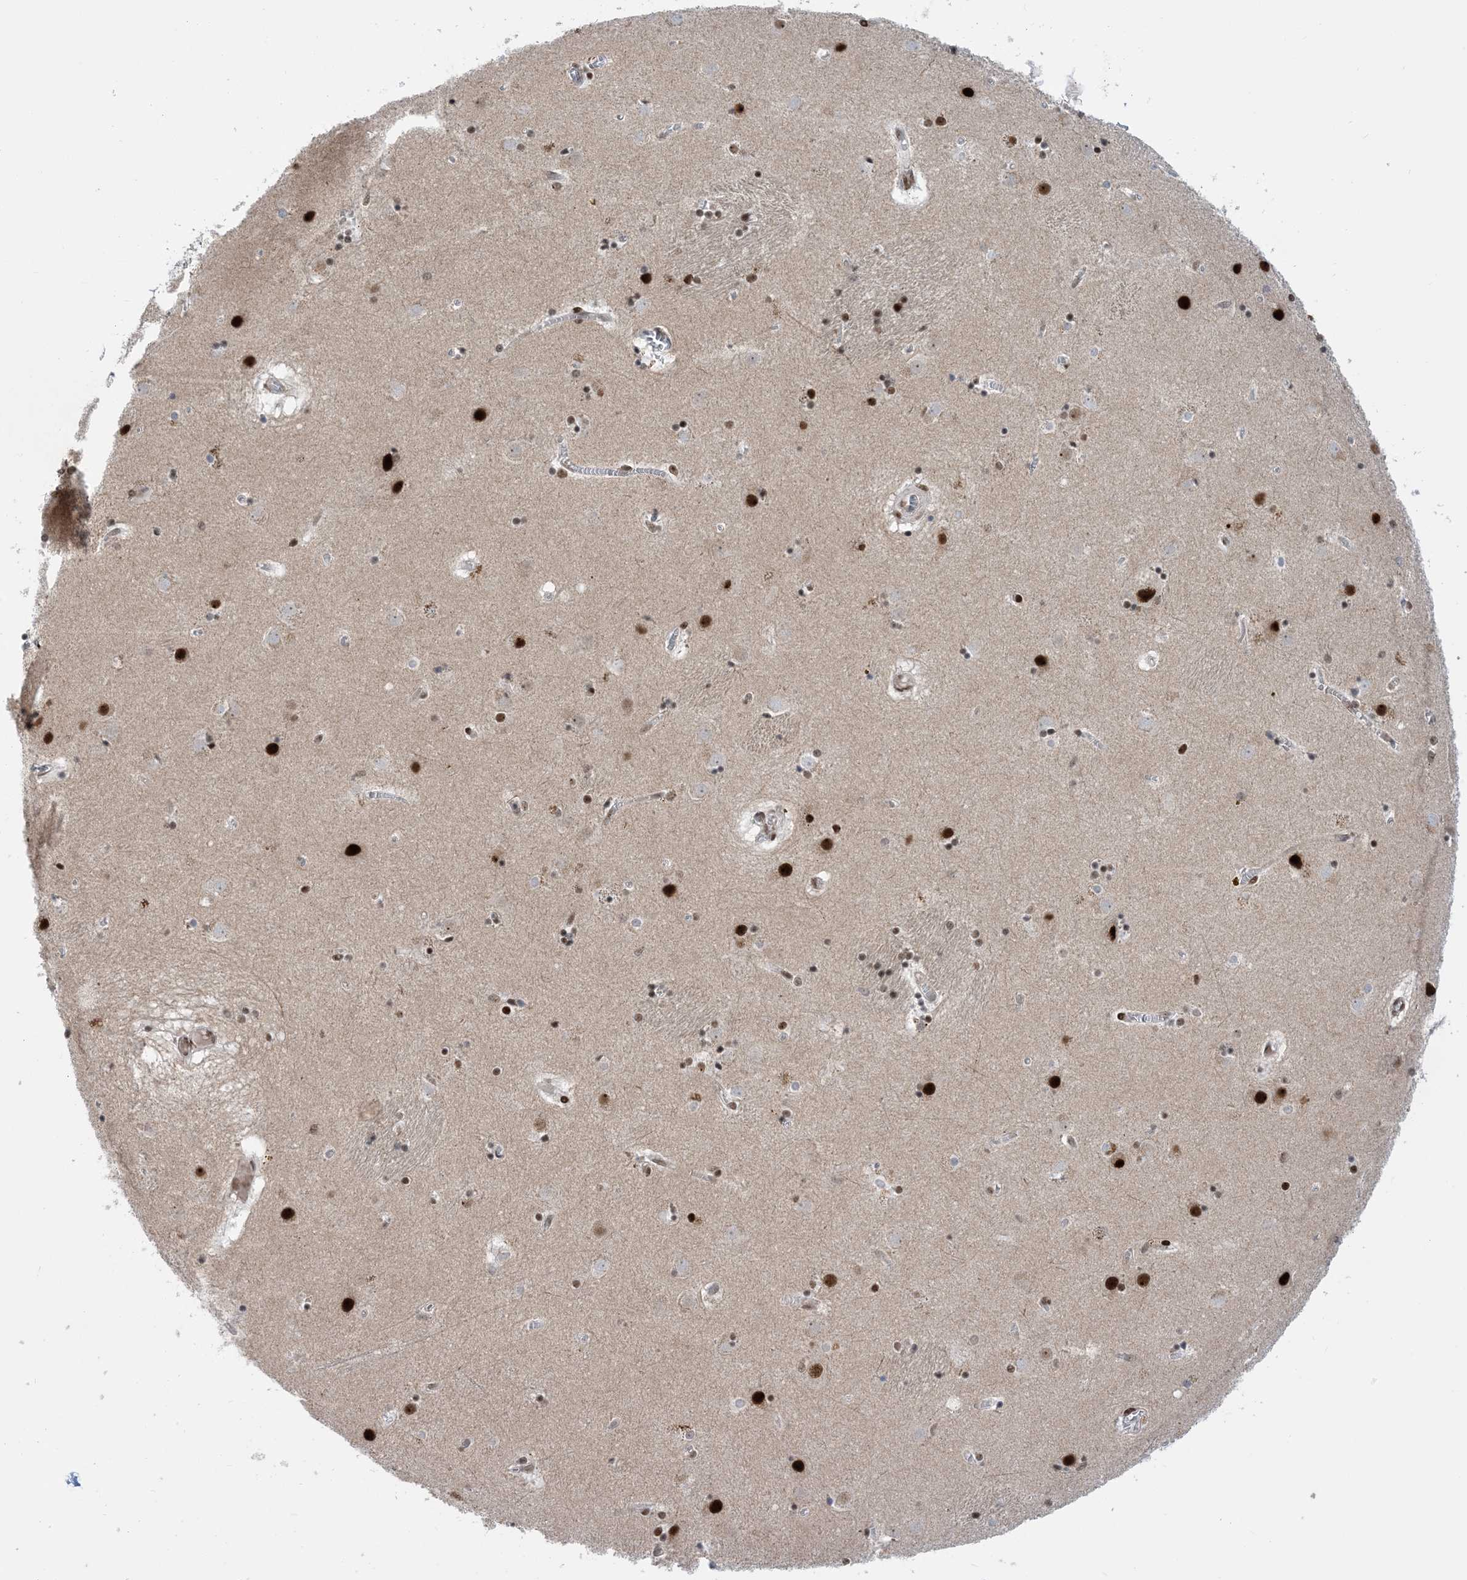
{"staining": {"intensity": "moderate", "quantity": "25%-75%", "location": "nuclear"}, "tissue": "caudate", "cell_type": "Glial cells", "image_type": "normal", "snomed": [{"axis": "morphology", "description": "Normal tissue, NOS"}, {"axis": "topography", "description": "Lateral ventricle wall"}], "caption": "A brown stain highlights moderate nuclear expression of a protein in glial cells of normal caudate.", "gene": "TSPYL1", "patient": {"sex": "male", "age": 70}}